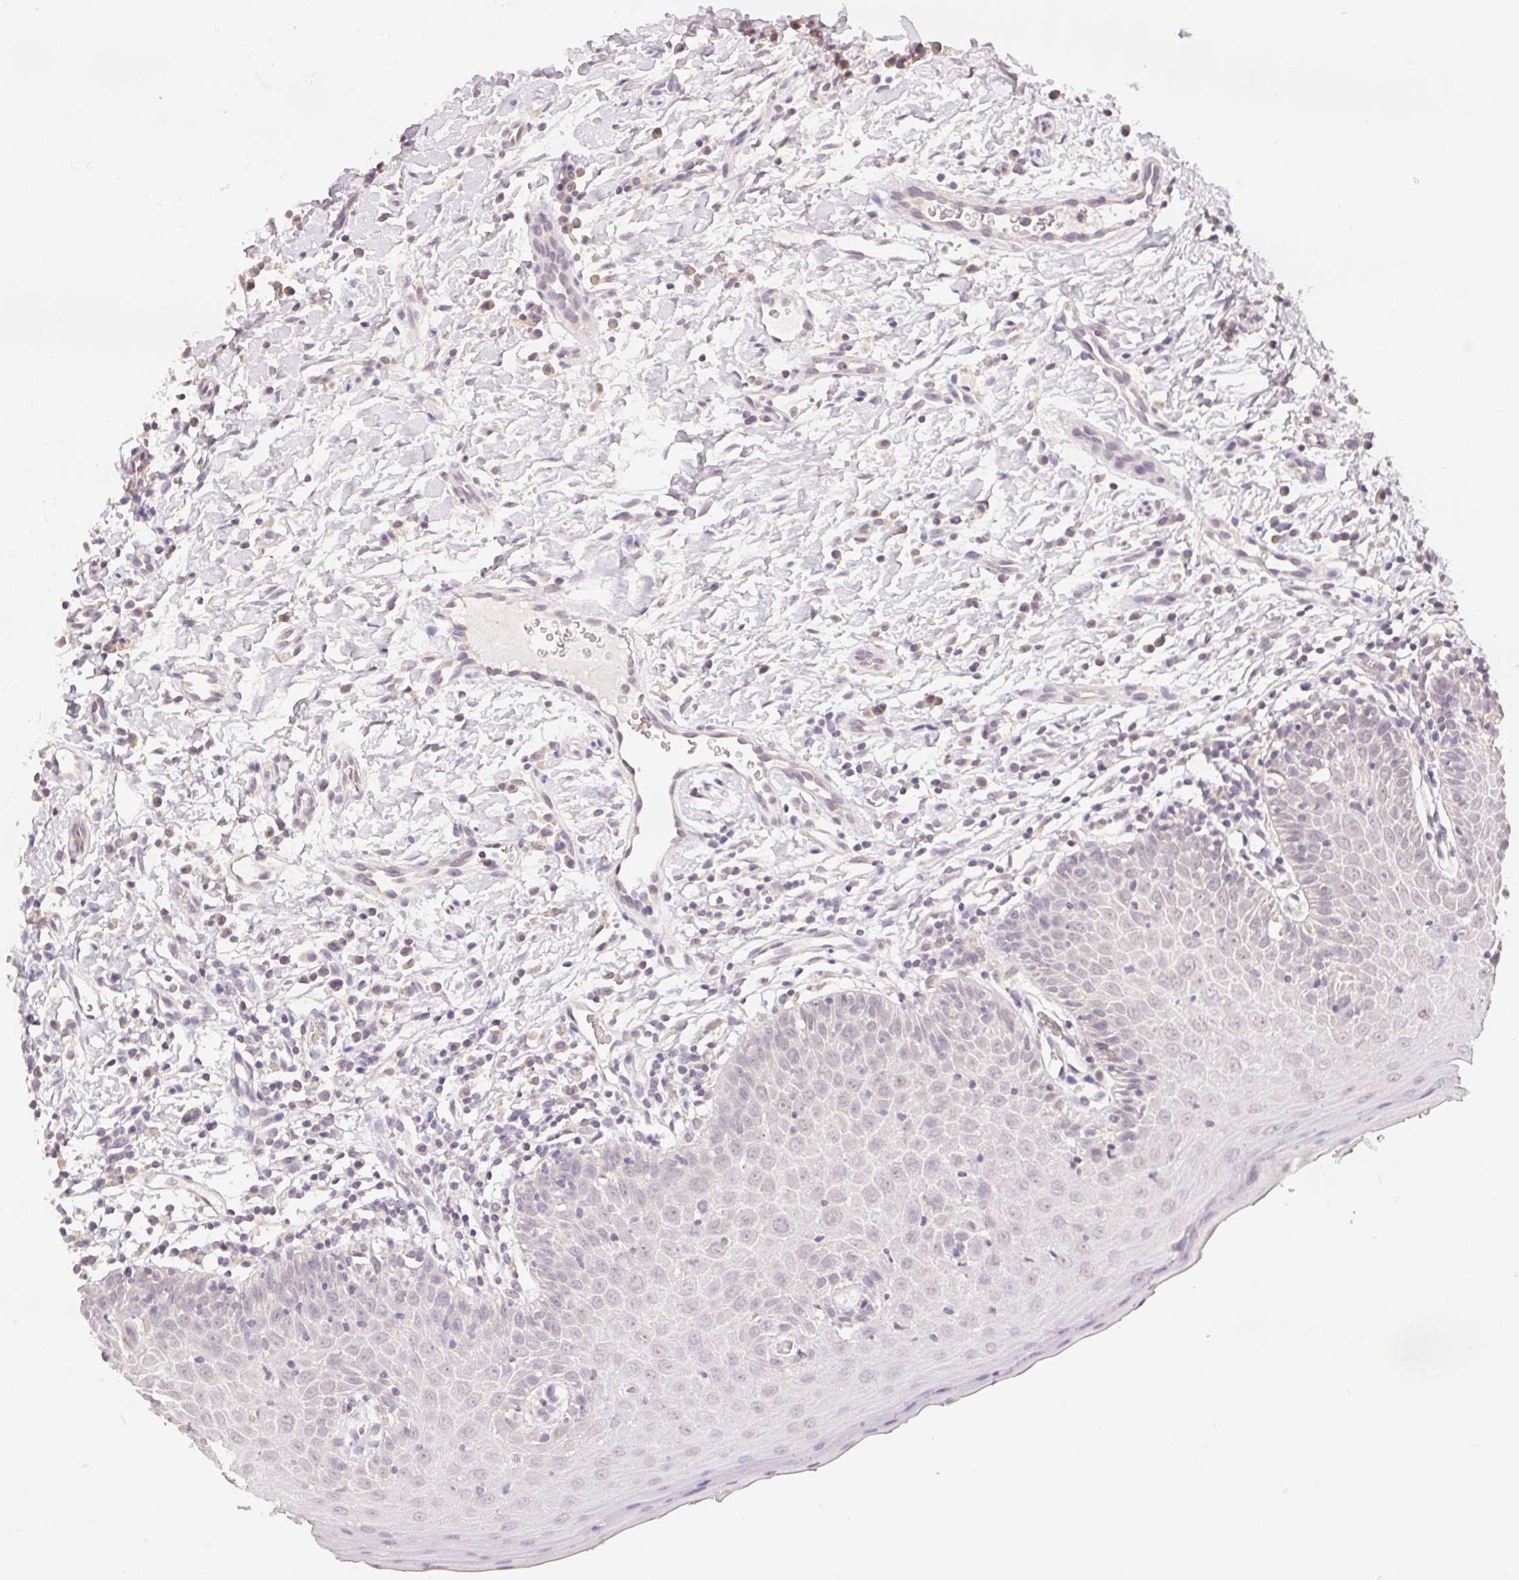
{"staining": {"intensity": "weak", "quantity": "<25%", "location": "cytoplasmic/membranous"}, "tissue": "oral mucosa", "cell_type": "Squamous epithelial cells", "image_type": "normal", "snomed": [{"axis": "morphology", "description": "Normal tissue, NOS"}, {"axis": "topography", "description": "Oral tissue"}, {"axis": "topography", "description": "Tounge, NOS"}], "caption": "Immunohistochemistry histopathology image of unremarkable oral mucosa: human oral mucosa stained with DAB exhibits no significant protein expression in squamous epithelial cells.", "gene": "SEZ6L2", "patient": {"sex": "female", "age": 58}}